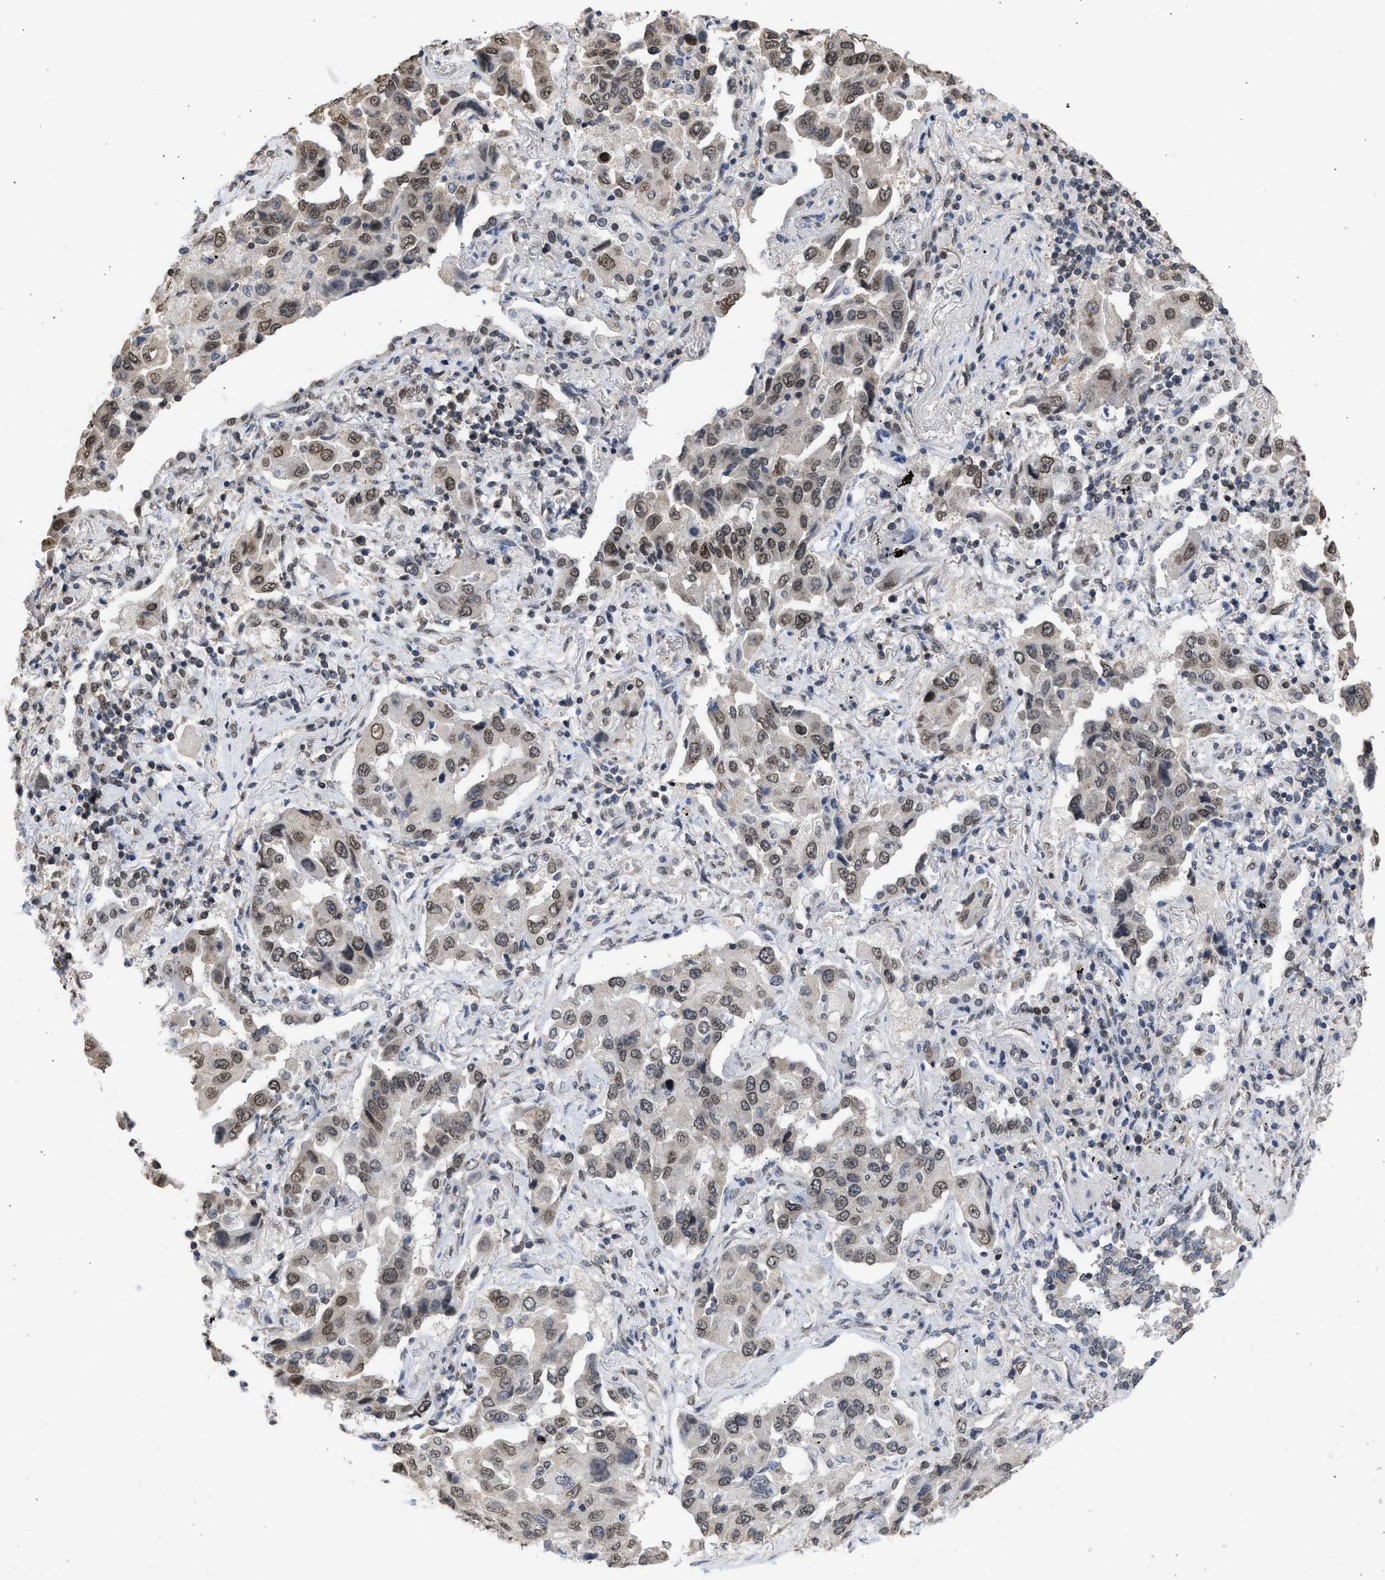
{"staining": {"intensity": "weak", "quantity": "25%-75%", "location": "cytoplasmic/membranous,nuclear"}, "tissue": "lung cancer", "cell_type": "Tumor cells", "image_type": "cancer", "snomed": [{"axis": "morphology", "description": "Adenocarcinoma, NOS"}, {"axis": "topography", "description": "Lung"}], "caption": "Immunohistochemistry (IHC) histopathology image of adenocarcinoma (lung) stained for a protein (brown), which exhibits low levels of weak cytoplasmic/membranous and nuclear staining in approximately 25%-75% of tumor cells.", "gene": "NUP35", "patient": {"sex": "female", "age": 65}}